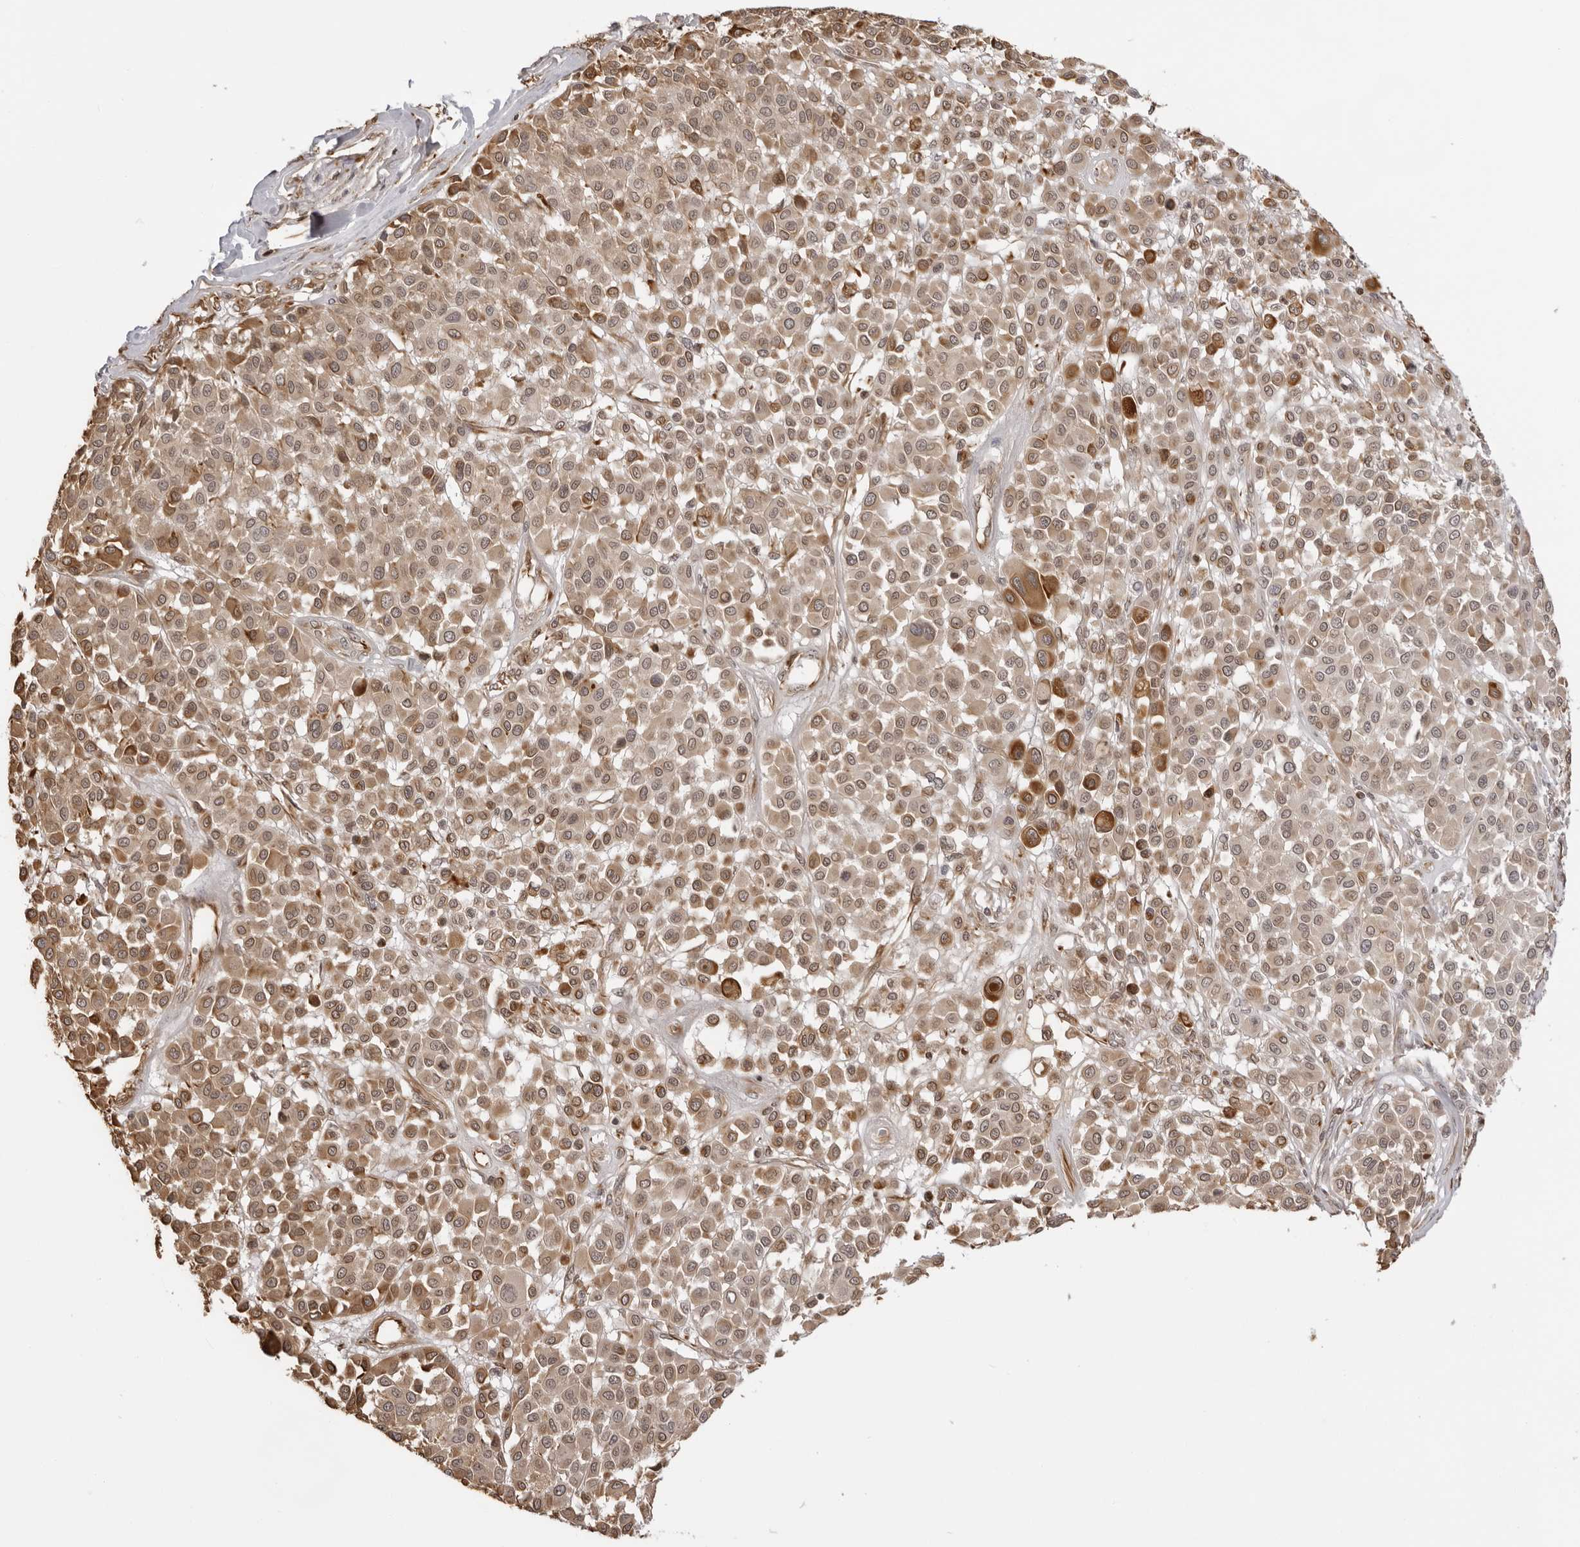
{"staining": {"intensity": "strong", "quantity": "25%-75%", "location": "cytoplasmic/membranous"}, "tissue": "melanoma", "cell_type": "Tumor cells", "image_type": "cancer", "snomed": [{"axis": "morphology", "description": "Malignant melanoma, Metastatic site"}, {"axis": "topography", "description": "Soft tissue"}], "caption": "DAB immunohistochemical staining of melanoma reveals strong cytoplasmic/membranous protein expression in about 25%-75% of tumor cells. (Brightfield microscopy of DAB IHC at high magnification).", "gene": "DYNLT5", "patient": {"sex": "male", "age": 41}}